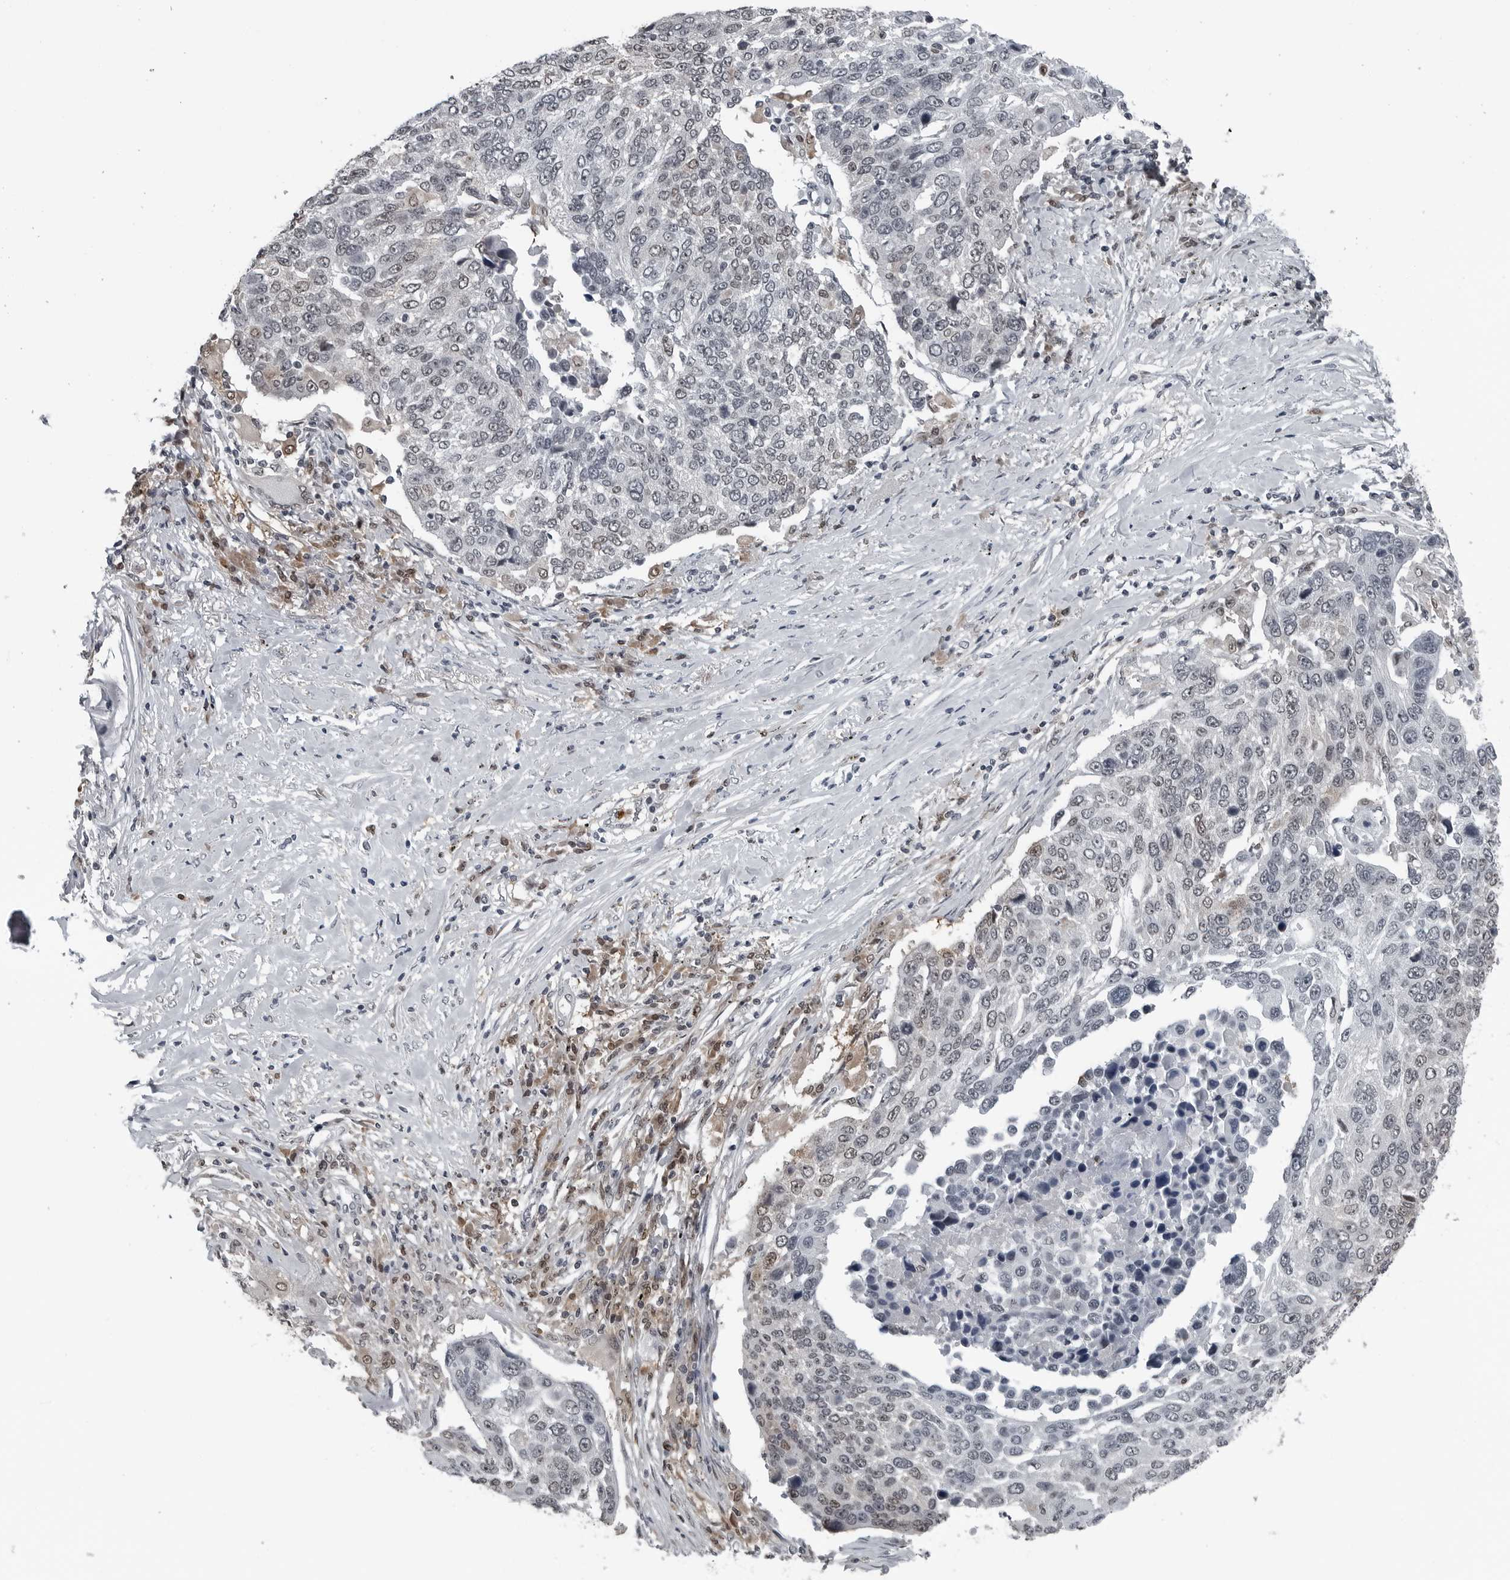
{"staining": {"intensity": "moderate", "quantity": "<25%", "location": "nuclear"}, "tissue": "lung cancer", "cell_type": "Tumor cells", "image_type": "cancer", "snomed": [{"axis": "morphology", "description": "Squamous cell carcinoma, NOS"}, {"axis": "topography", "description": "Lung"}], "caption": "Lung cancer (squamous cell carcinoma) was stained to show a protein in brown. There is low levels of moderate nuclear positivity in about <25% of tumor cells.", "gene": "AKR1A1", "patient": {"sex": "male", "age": 66}}